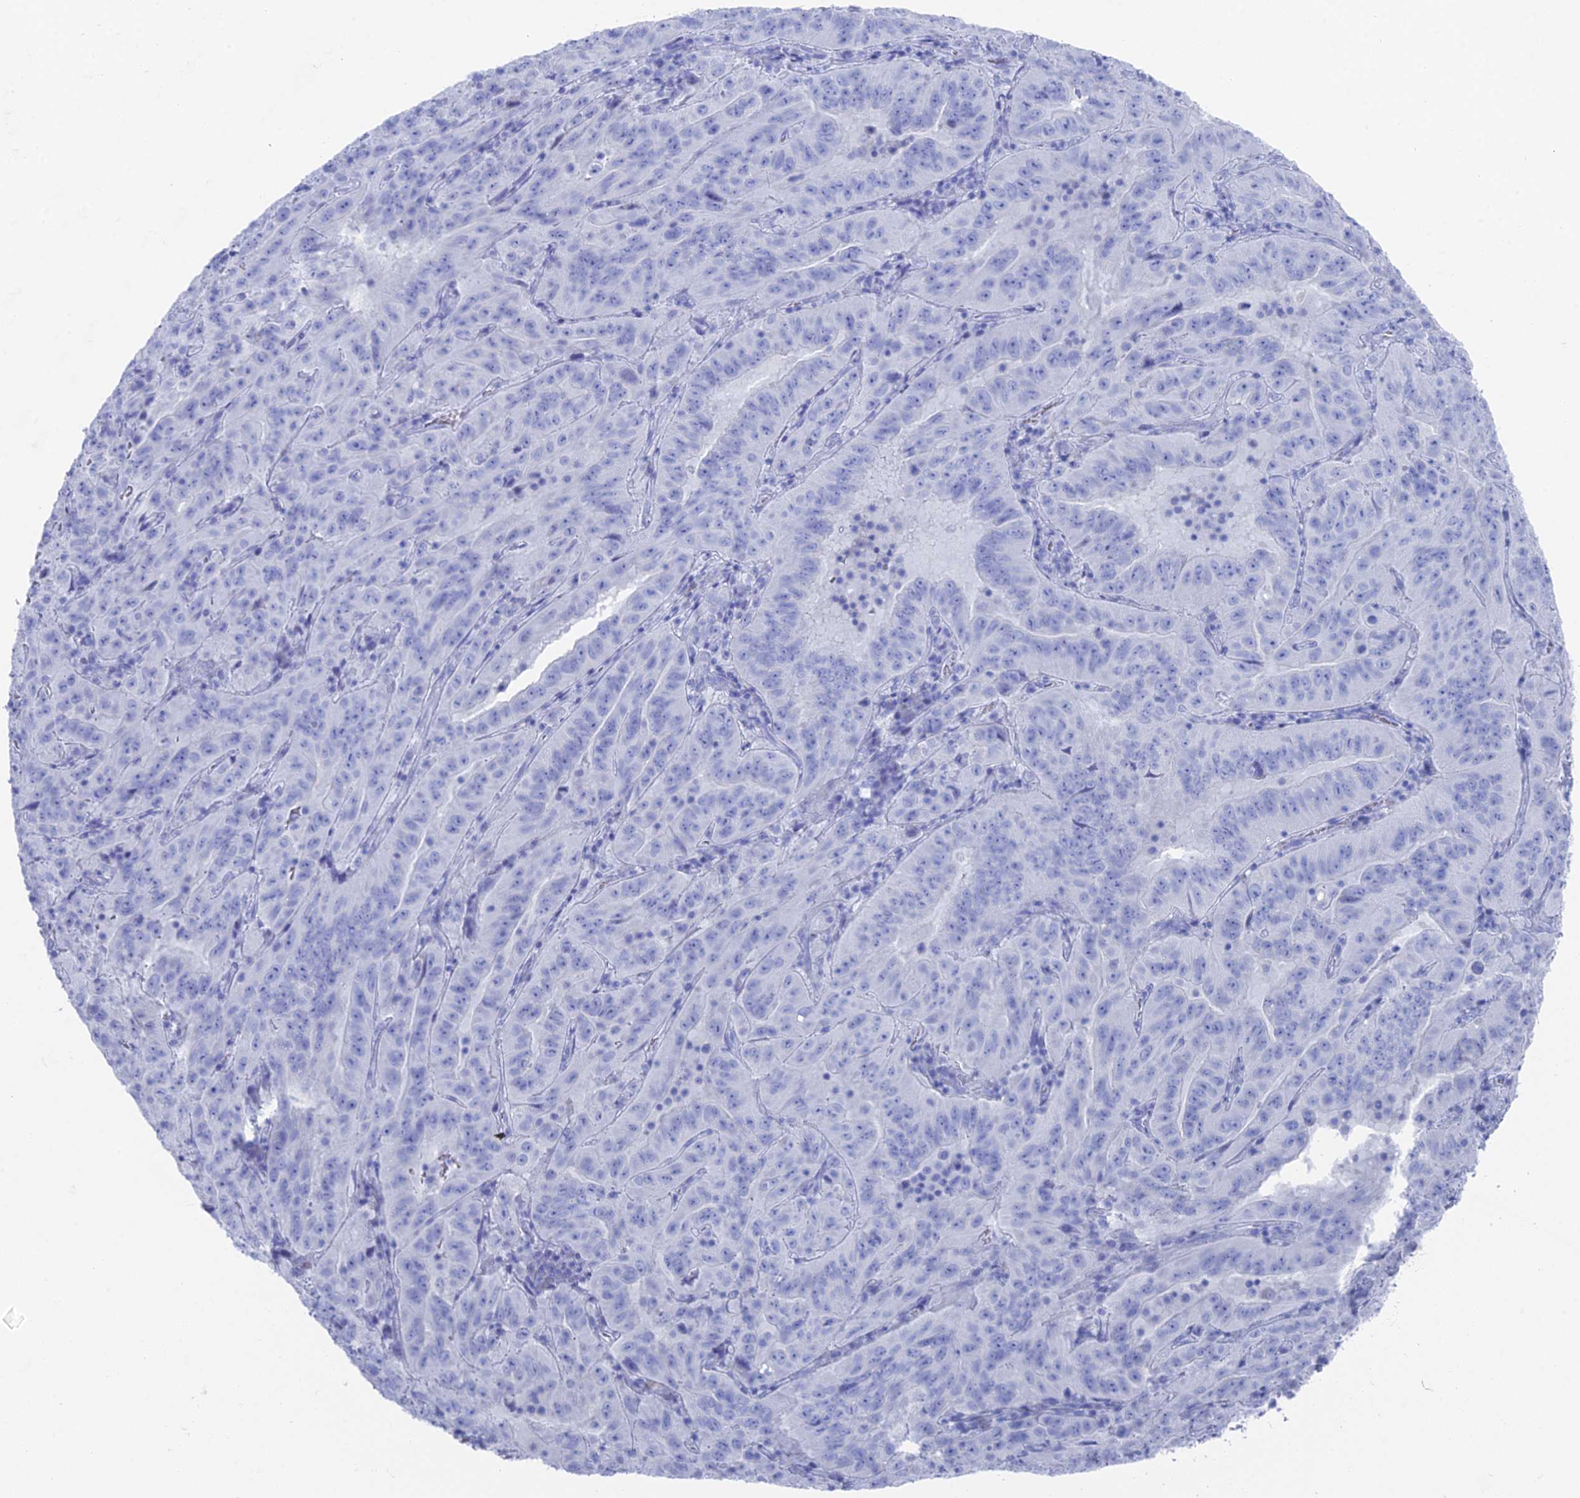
{"staining": {"intensity": "negative", "quantity": "none", "location": "none"}, "tissue": "pancreatic cancer", "cell_type": "Tumor cells", "image_type": "cancer", "snomed": [{"axis": "morphology", "description": "Adenocarcinoma, NOS"}, {"axis": "topography", "description": "Pancreas"}], "caption": "This is a micrograph of immunohistochemistry staining of pancreatic cancer (adenocarcinoma), which shows no positivity in tumor cells.", "gene": "ENPP3", "patient": {"sex": "male", "age": 63}}